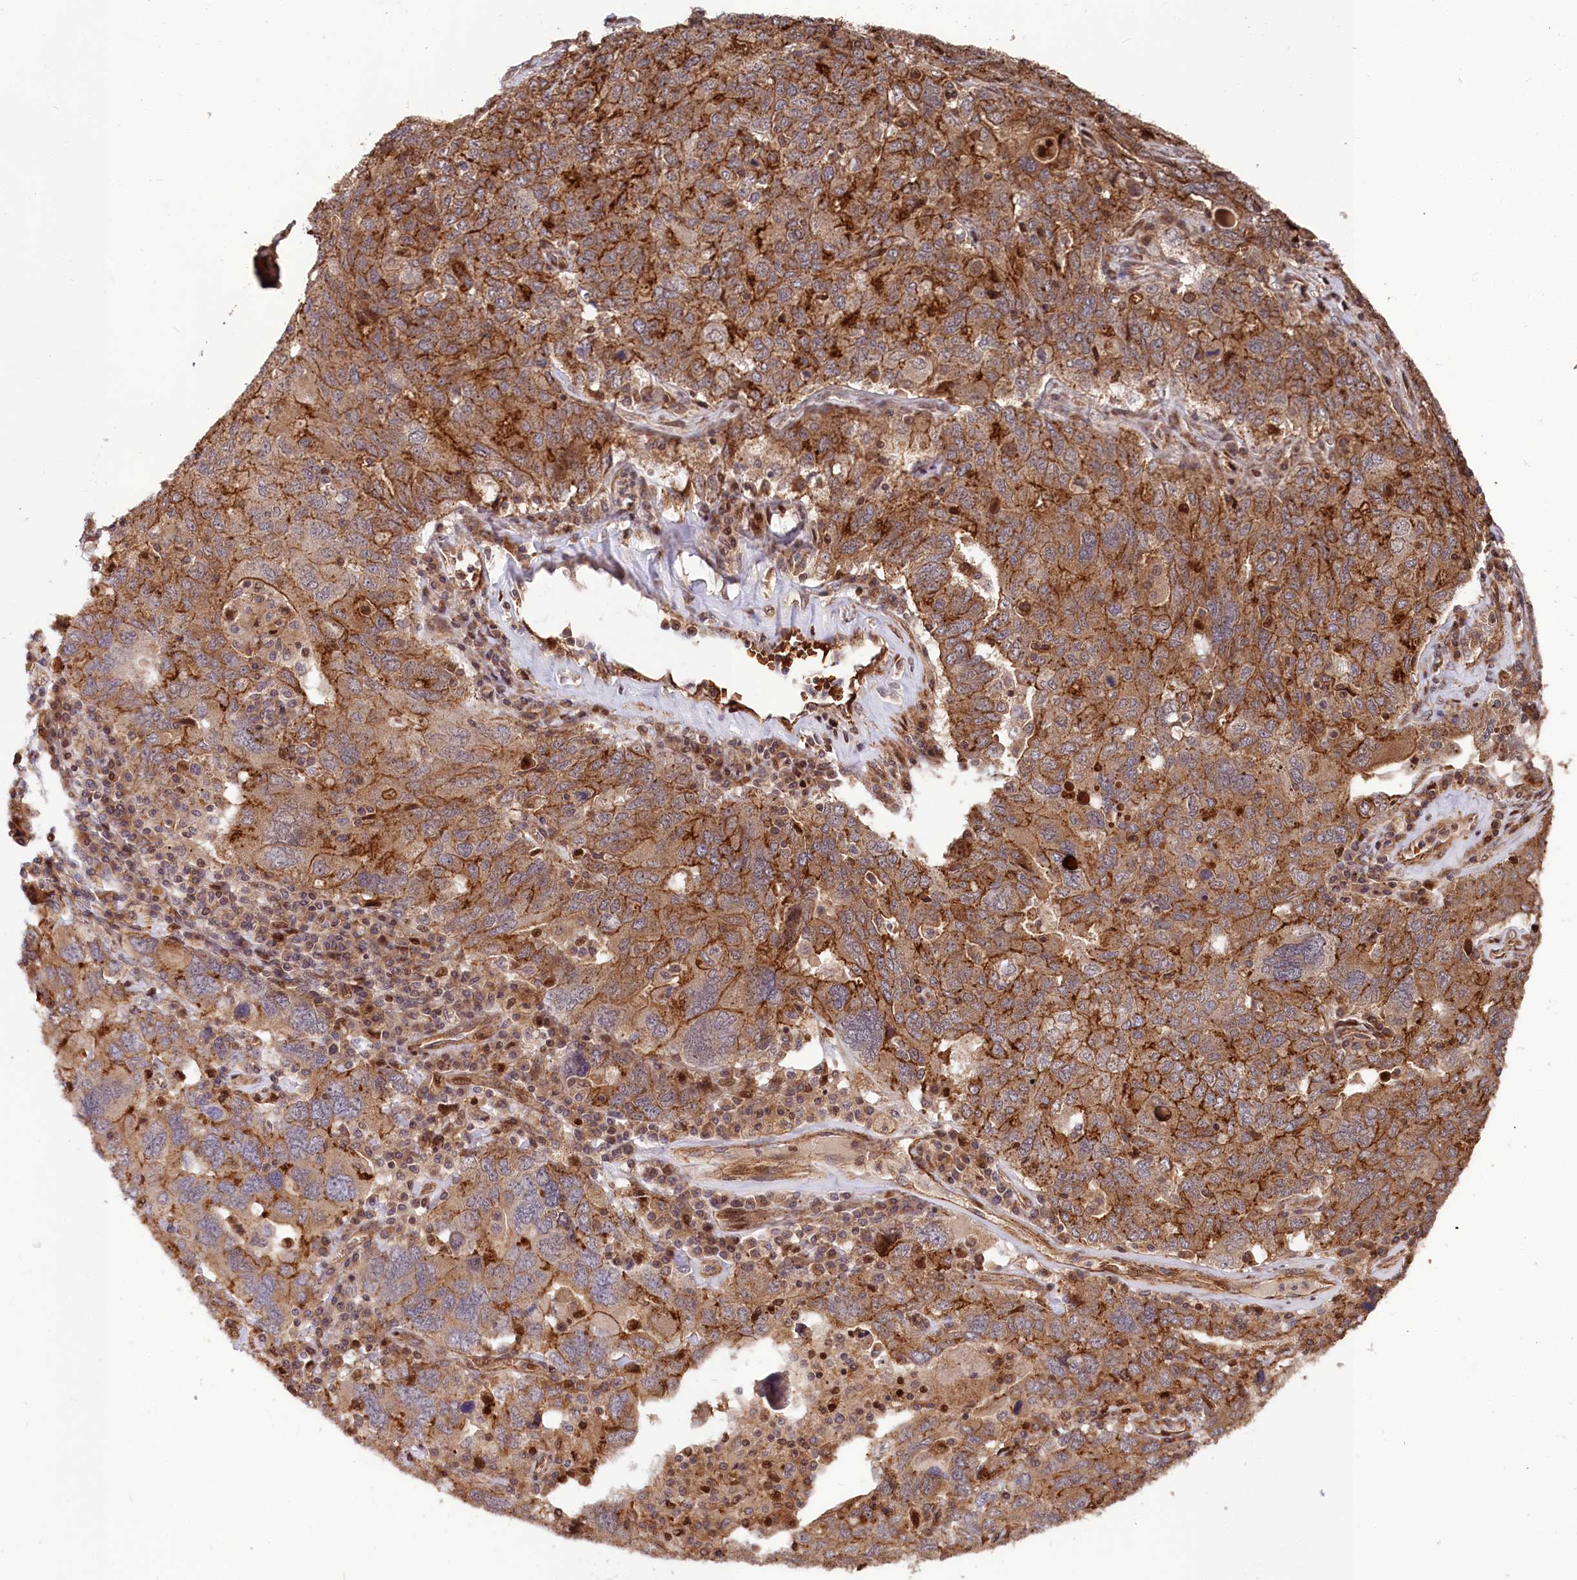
{"staining": {"intensity": "strong", "quantity": ">75%", "location": "cytoplasmic/membranous"}, "tissue": "ovarian cancer", "cell_type": "Tumor cells", "image_type": "cancer", "snomed": [{"axis": "morphology", "description": "Carcinoma, endometroid"}, {"axis": "topography", "description": "Ovary"}], "caption": "Tumor cells exhibit high levels of strong cytoplasmic/membranous staining in about >75% of cells in human ovarian cancer (endometroid carcinoma).", "gene": "TNKS1BP1", "patient": {"sex": "female", "age": 62}}